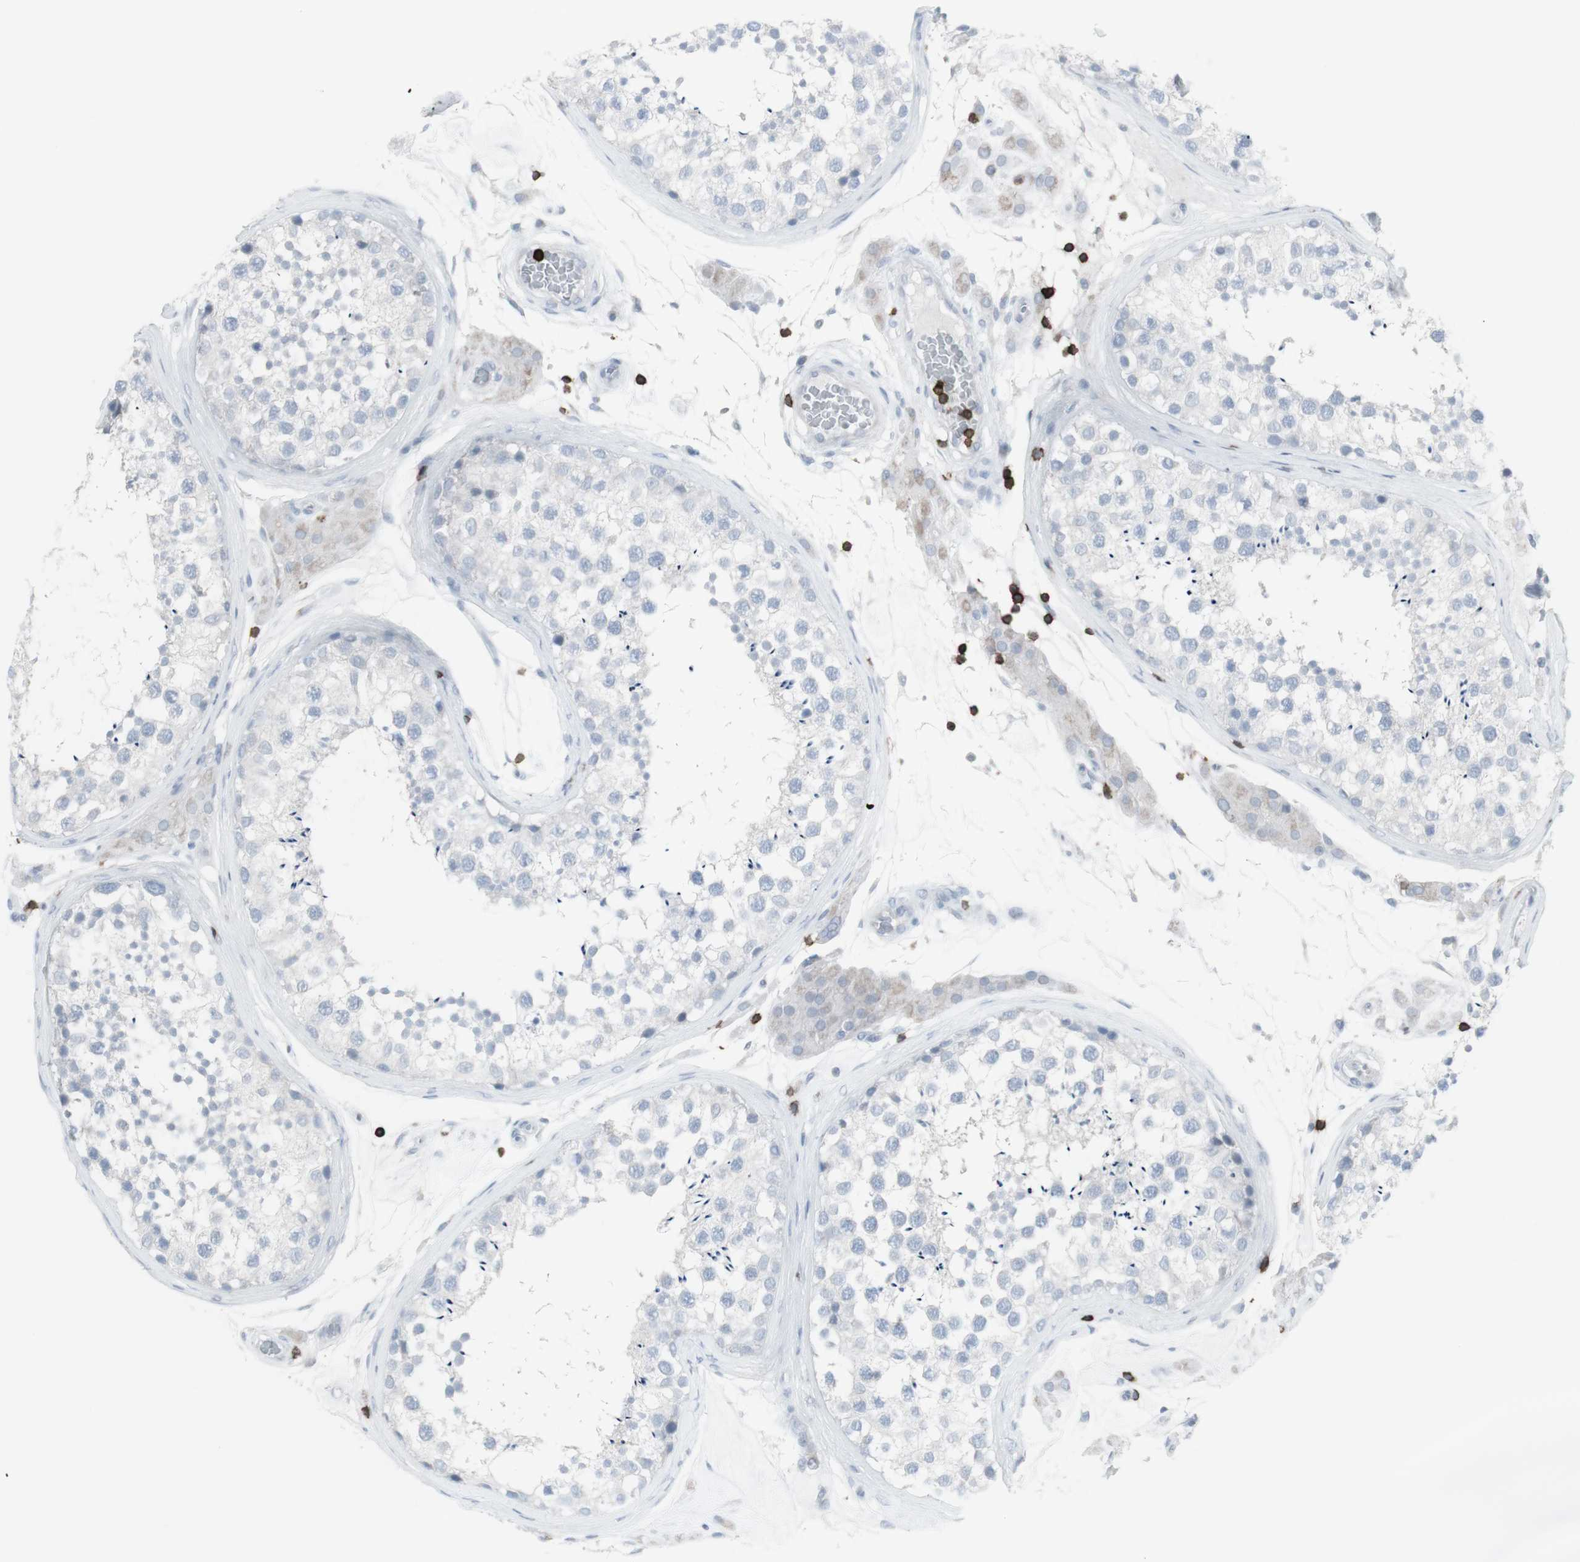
{"staining": {"intensity": "negative", "quantity": "none", "location": "none"}, "tissue": "testis", "cell_type": "Cells in seminiferous ducts", "image_type": "normal", "snomed": [{"axis": "morphology", "description": "Normal tissue, NOS"}, {"axis": "topography", "description": "Testis"}], "caption": "A high-resolution micrograph shows immunohistochemistry (IHC) staining of normal testis, which demonstrates no significant positivity in cells in seminiferous ducts.", "gene": "CD247", "patient": {"sex": "male", "age": 46}}